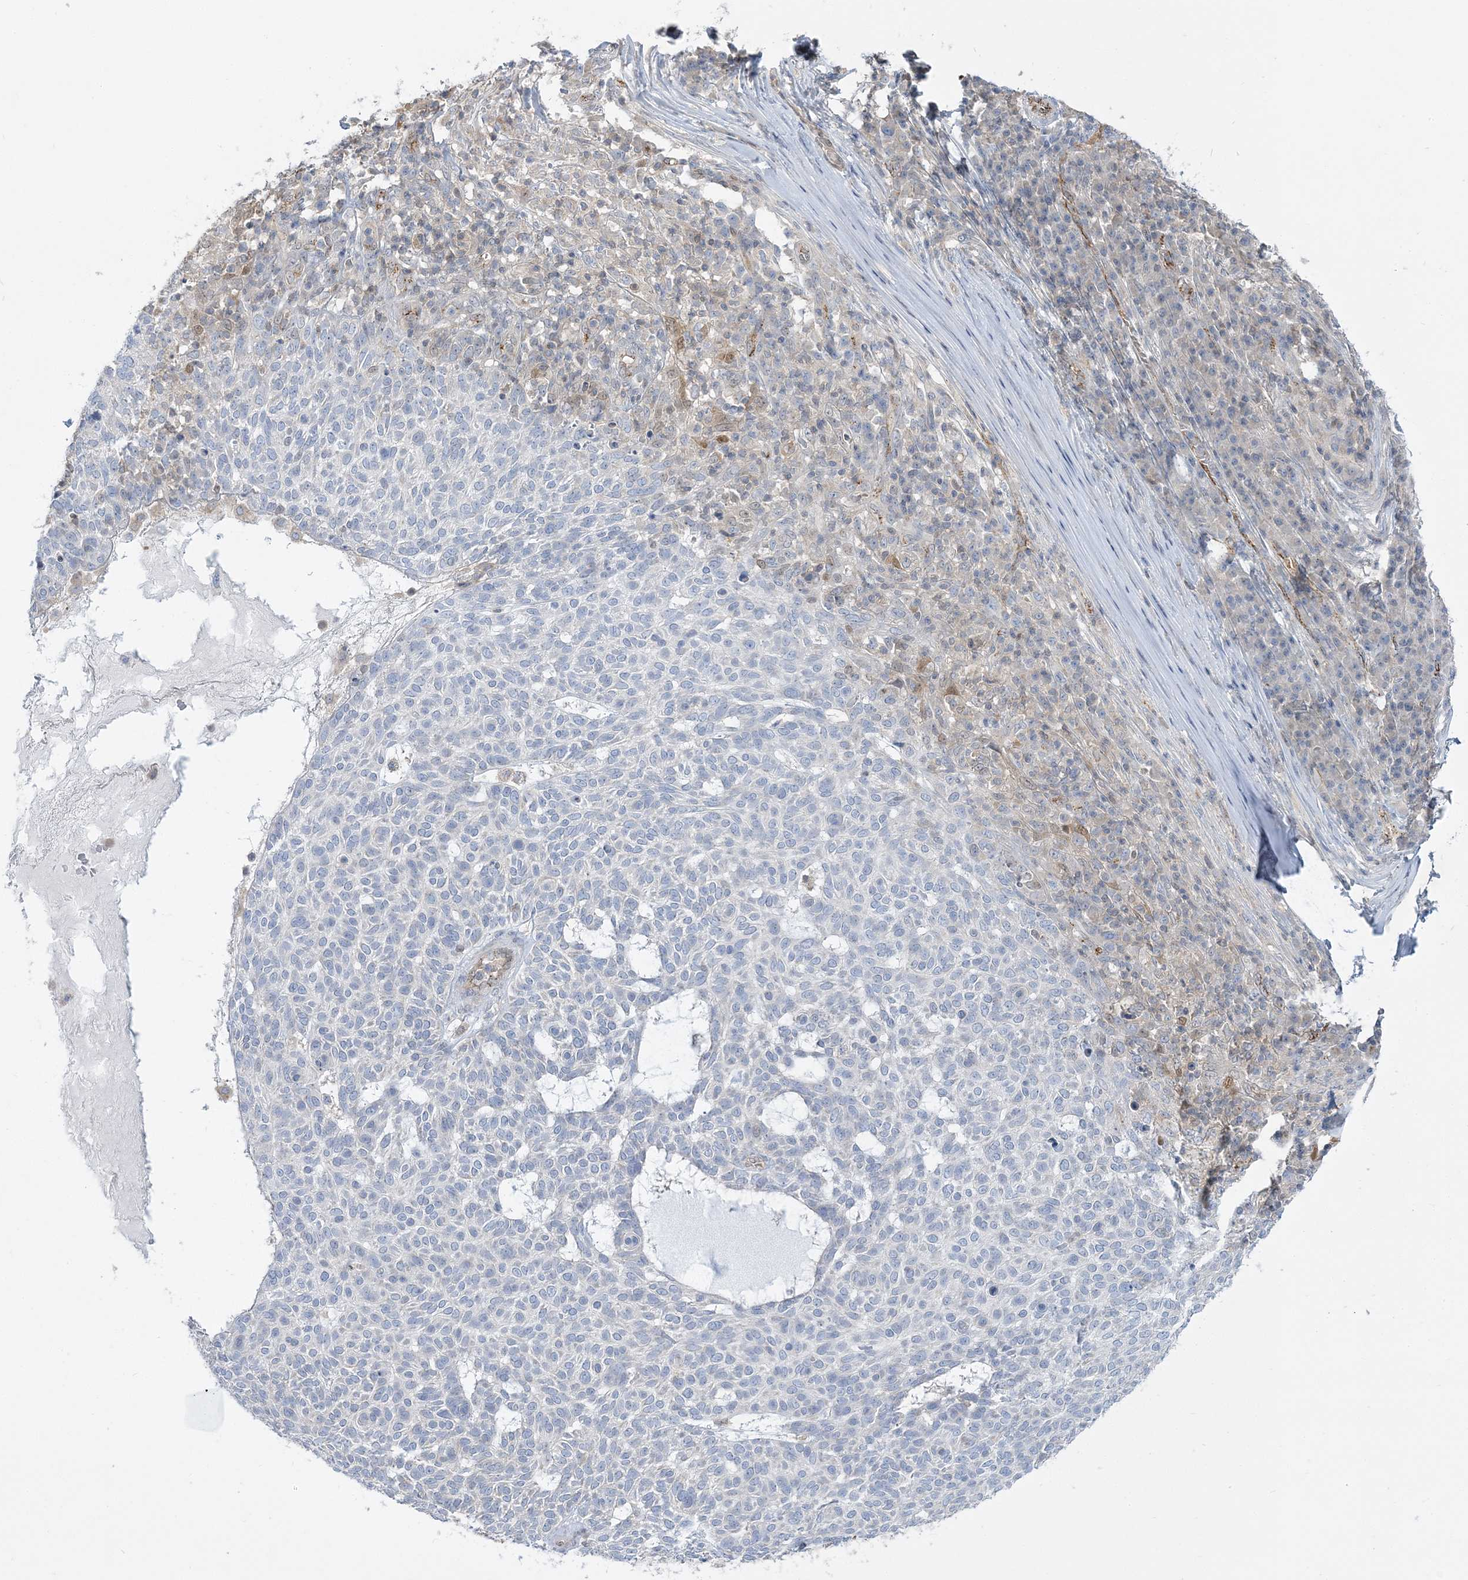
{"staining": {"intensity": "negative", "quantity": "none", "location": "none"}, "tissue": "skin cancer", "cell_type": "Tumor cells", "image_type": "cancer", "snomed": [{"axis": "morphology", "description": "Squamous cell carcinoma, NOS"}, {"axis": "topography", "description": "Skin"}], "caption": "IHC of human skin cancer shows no expression in tumor cells.", "gene": "INPP1", "patient": {"sex": "female", "age": 90}}